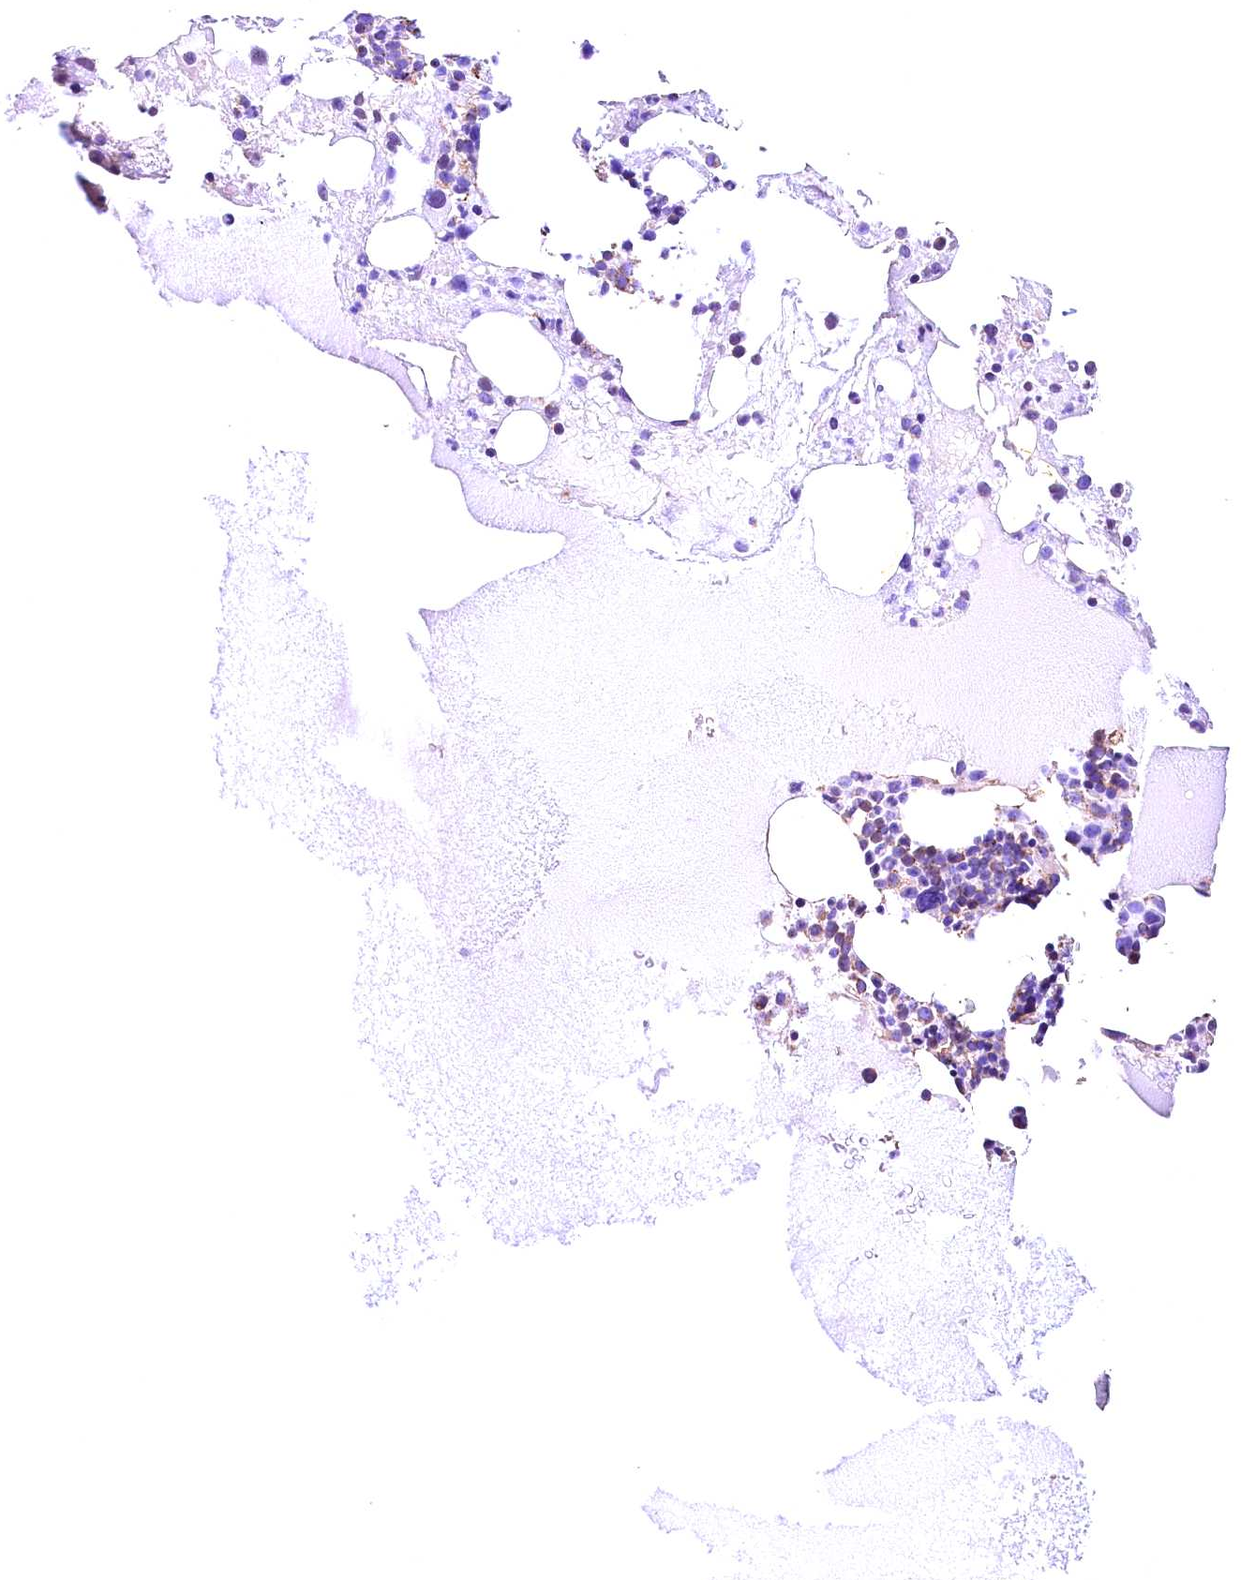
{"staining": {"intensity": "moderate", "quantity": "<25%", "location": "cytoplasmic/membranous"}, "tissue": "bone marrow", "cell_type": "Hematopoietic cells", "image_type": "normal", "snomed": [{"axis": "morphology", "description": "Normal tissue, NOS"}, {"axis": "topography", "description": "Bone marrow"}], "caption": "The image reveals staining of unremarkable bone marrow, revealing moderate cytoplasmic/membranous protein positivity (brown color) within hematopoietic cells. (brown staining indicates protein expression, while blue staining denotes nuclei).", "gene": "ACAA2", "patient": {"sex": "male", "age": 61}}